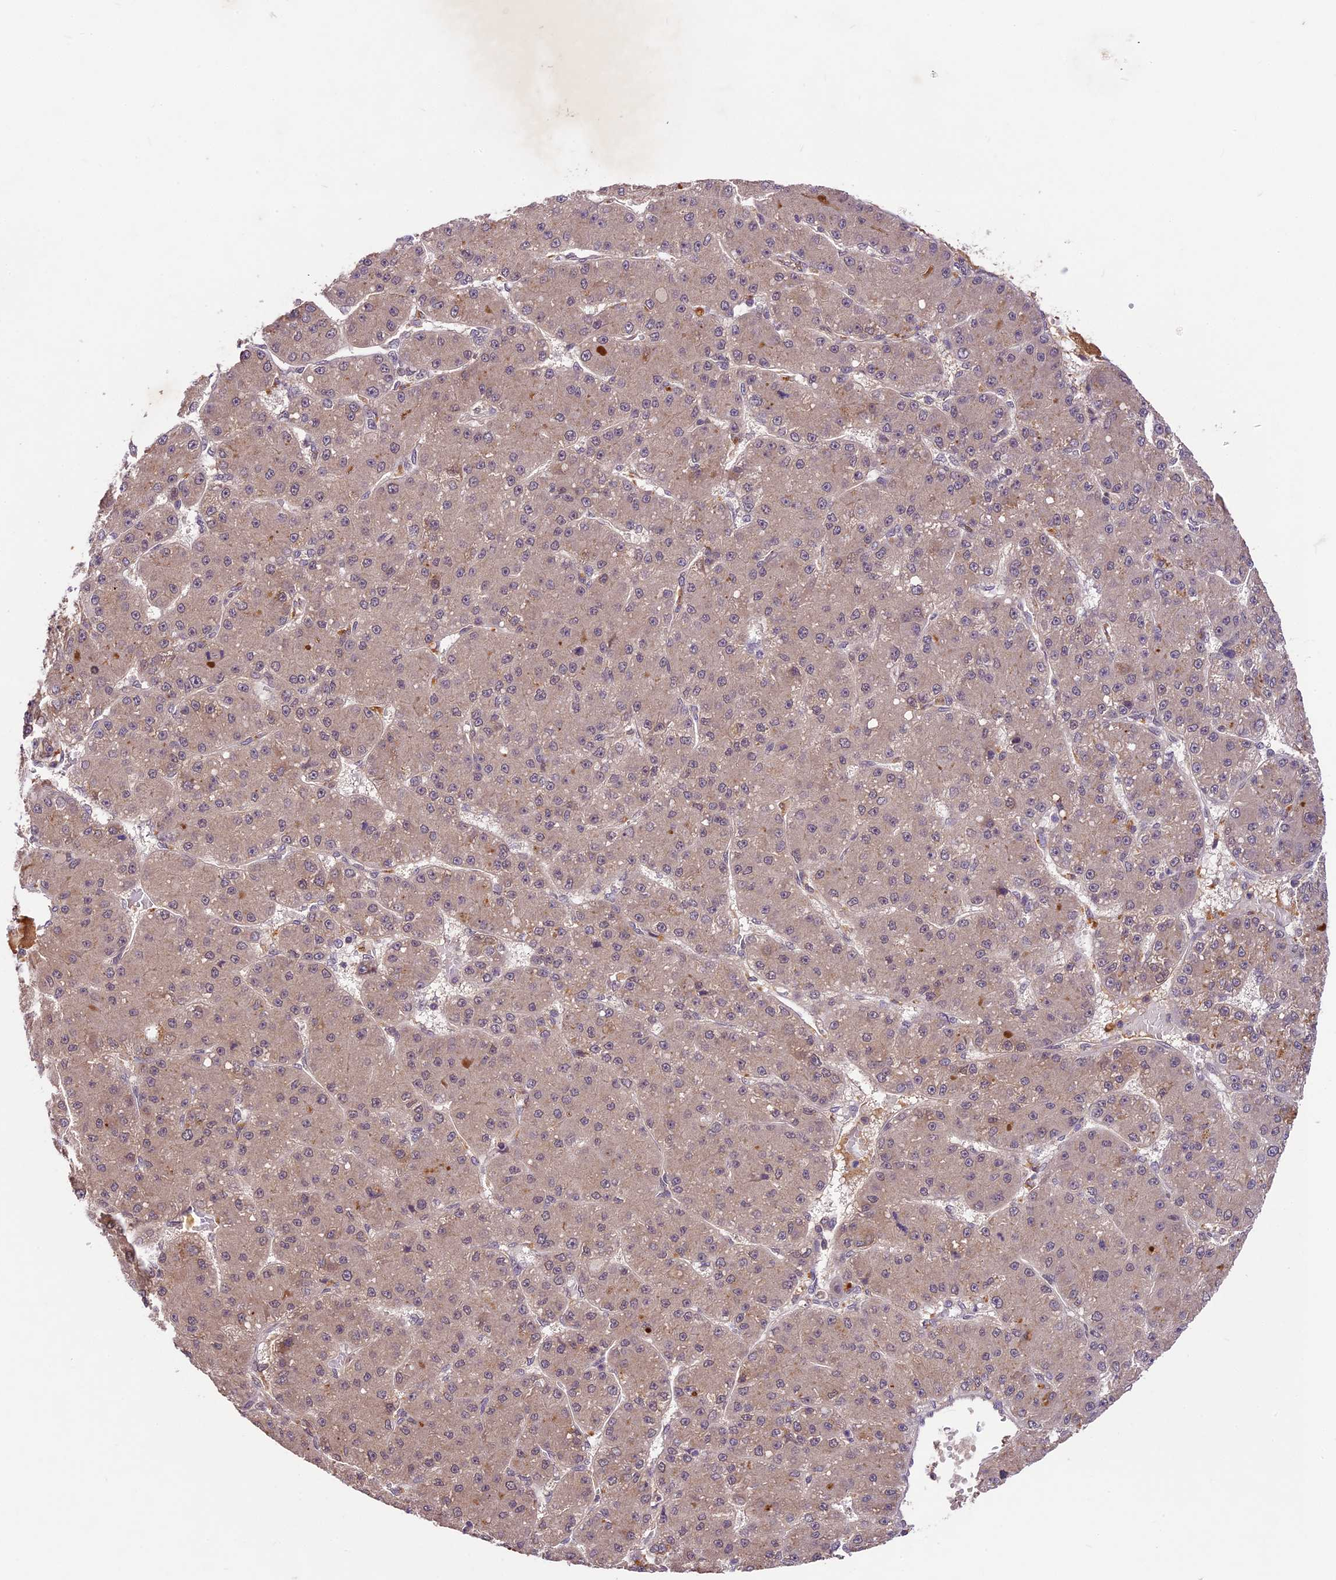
{"staining": {"intensity": "weak", "quantity": ">75%", "location": "cytoplasmic/membranous"}, "tissue": "liver cancer", "cell_type": "Tumor cells", "image_type": "cancer", "snomed": [{"axis": "morphology", "description": "Carcinoma, Hepatocellular, NOS"}, {"axis": "topography", "description": "Liver"}], "caption": "Brown immunohistochemical staining in human liver cancer (hepatocellular carcinoma) demonstrates weak cytoplasmic/membranous positivity in about >75% of tumor cells. The staining was performed using DAB to visualize the protein expression in brown, while the nuclei were stained in blue with hematoxylin (Magnification: 20x).", "gene": "ATP10A", "patient": {"sex": "male", "age": 67}}